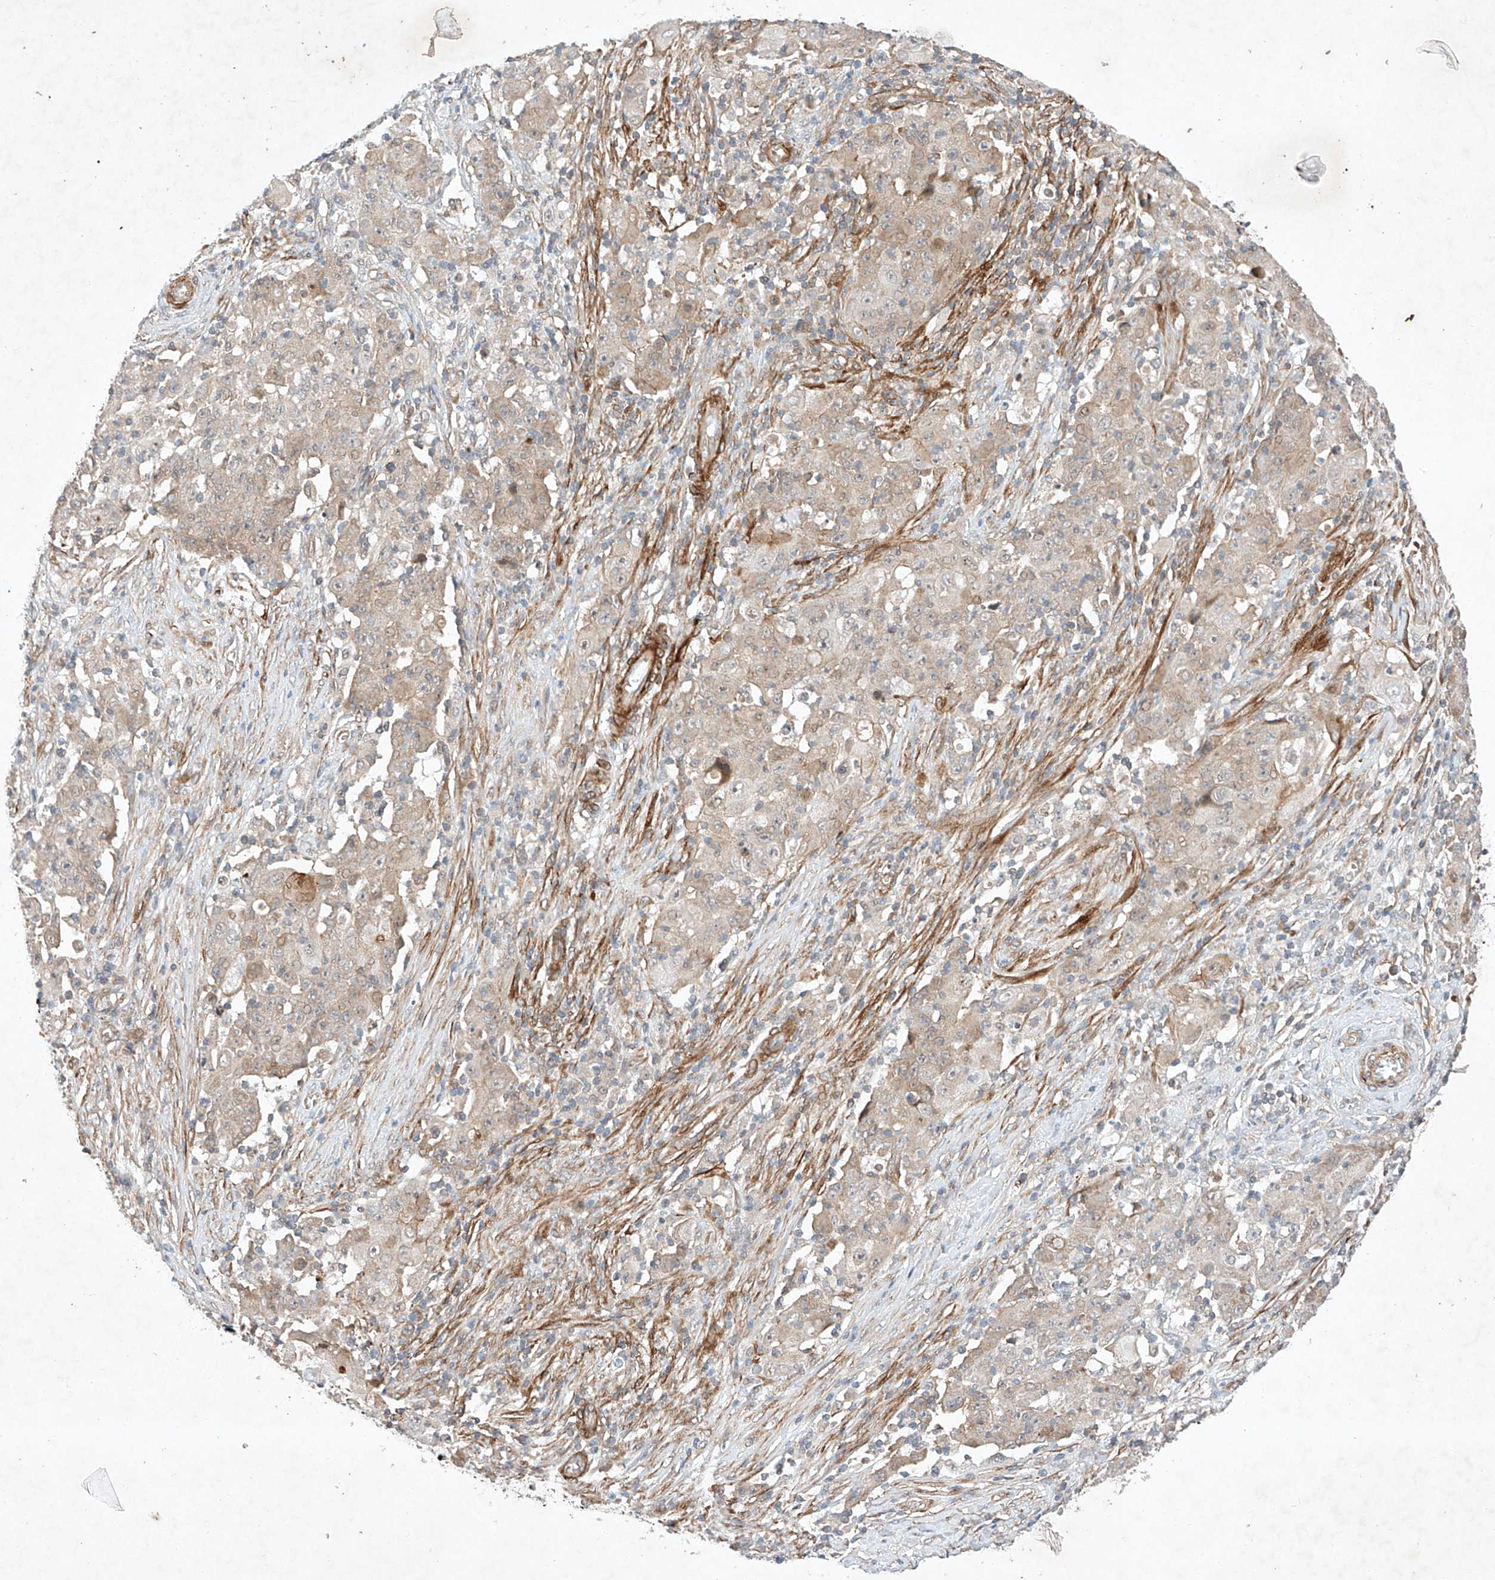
{"staining": {"intensity": "weak", "quantity": "<25%", "location": "cytoplasmic/membranous"}, "tissue": "ovarian cancer", "cell_type": "Tumor cells", "image_type": "cancer", "snomed": [{"axis": "morphology", "description": "Carcinoma, endometroid"}, {"axis": "topography", "description": "Ovary"}], "caption": "Ovarian cancer (endometroid carcinoma) was stained to show a protein in brown. There is no significant positivity in tumor cells.", "gene": "ARHGAP33", "patient": {"sex": "female", "age": 42}}